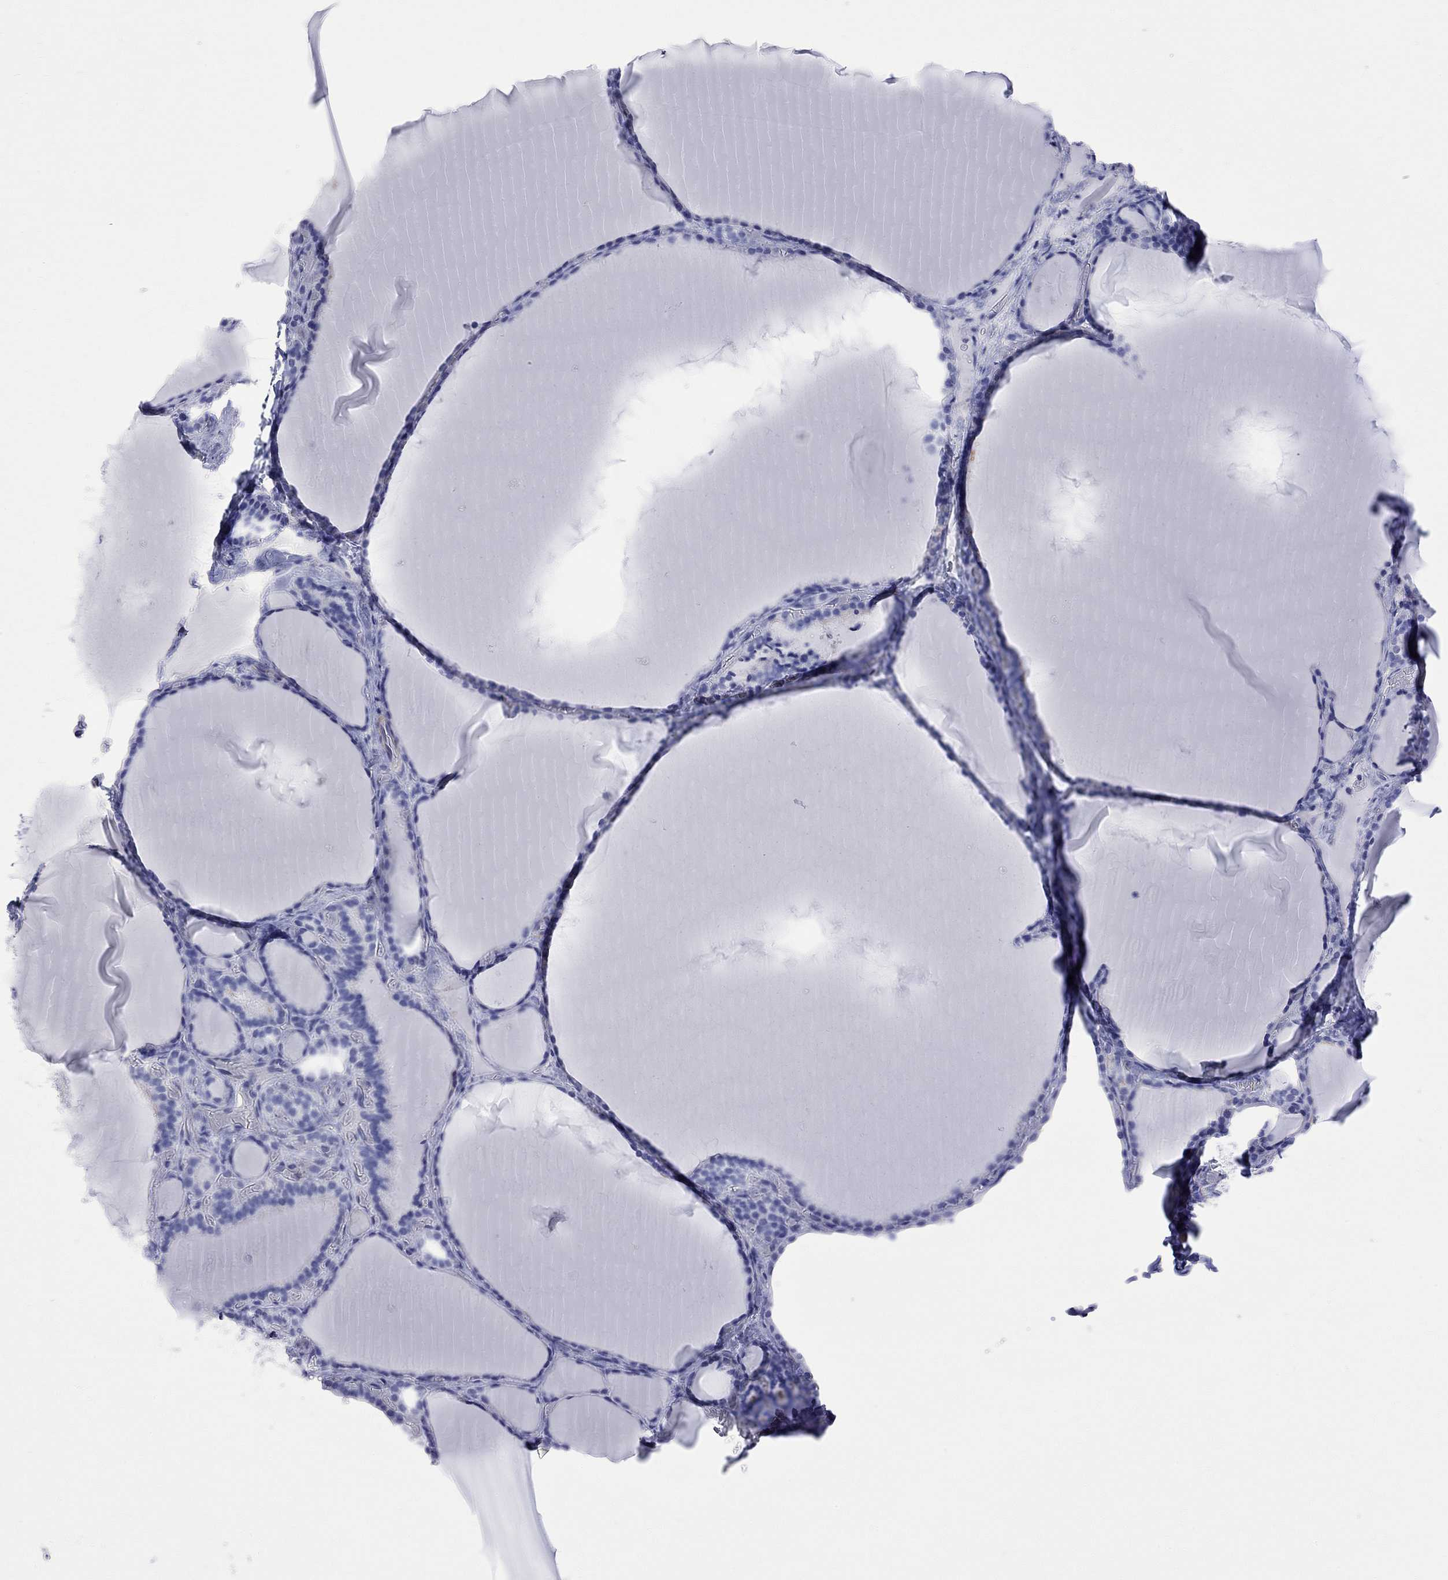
{"staining": {"intensity": "negative", "quantity": "none", "location": "none"}, "tissue": "thyroid gland", "cell_type": "Glandular cells", "image_type": "normal", "snomed": [{"axis": "morphology", "description": "Normal tissue, NOS"}, {"axis": "morphology", "description": "Hyperplasia, NOS"}, {"axis": "topography", "description": "Thyroid gland"}], "caption": "DAB immunohistochemical staining of benign human thyroid gland exhibits no significant expression in glandular cells.", "gene": "S100A3", "patient": {"sex": "female", "age": 27}}